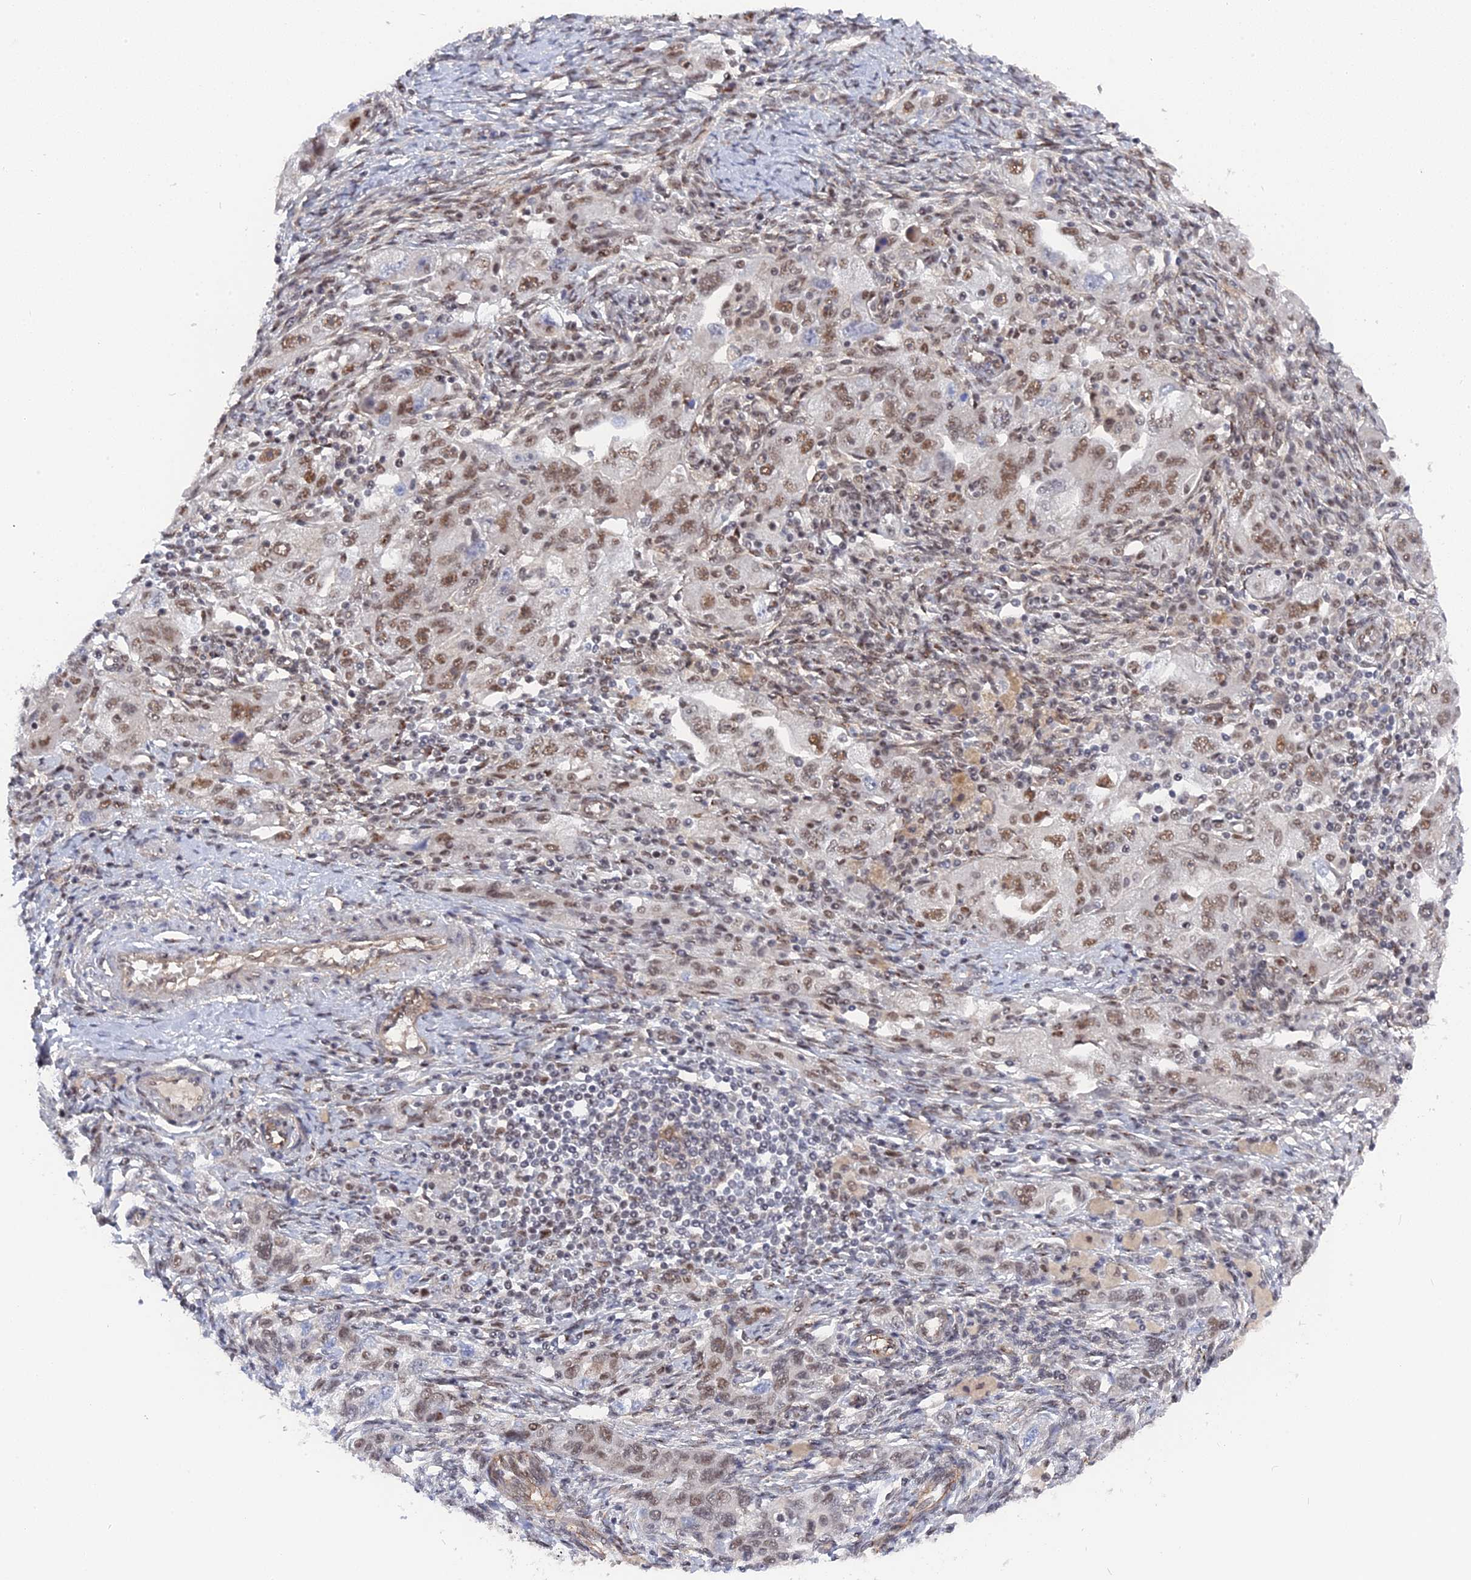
{"staining": {"intensity": "moderate", "quantity": "25%-75%", "location": "nuclear"}, "tissue": "ovarian cancer", "cell_type": "Tumor cells", "image_type": "cancer", "snomed": [{"axis": "morphology", "description": "Carcinoma, NOS"}, {"axis": "morphology", "description": "Cystadenocarcinoma, serous, NOS"}, {"axis": "topography", "description": "Ovary"}], "caption": "The image shows staining of carcinoma (ovarian), revealing moderate nuclear protein positivity (brown color) within tumor cells.", "gene": "CCDC85A", "patient": {"sex": "female", "age": 69}}